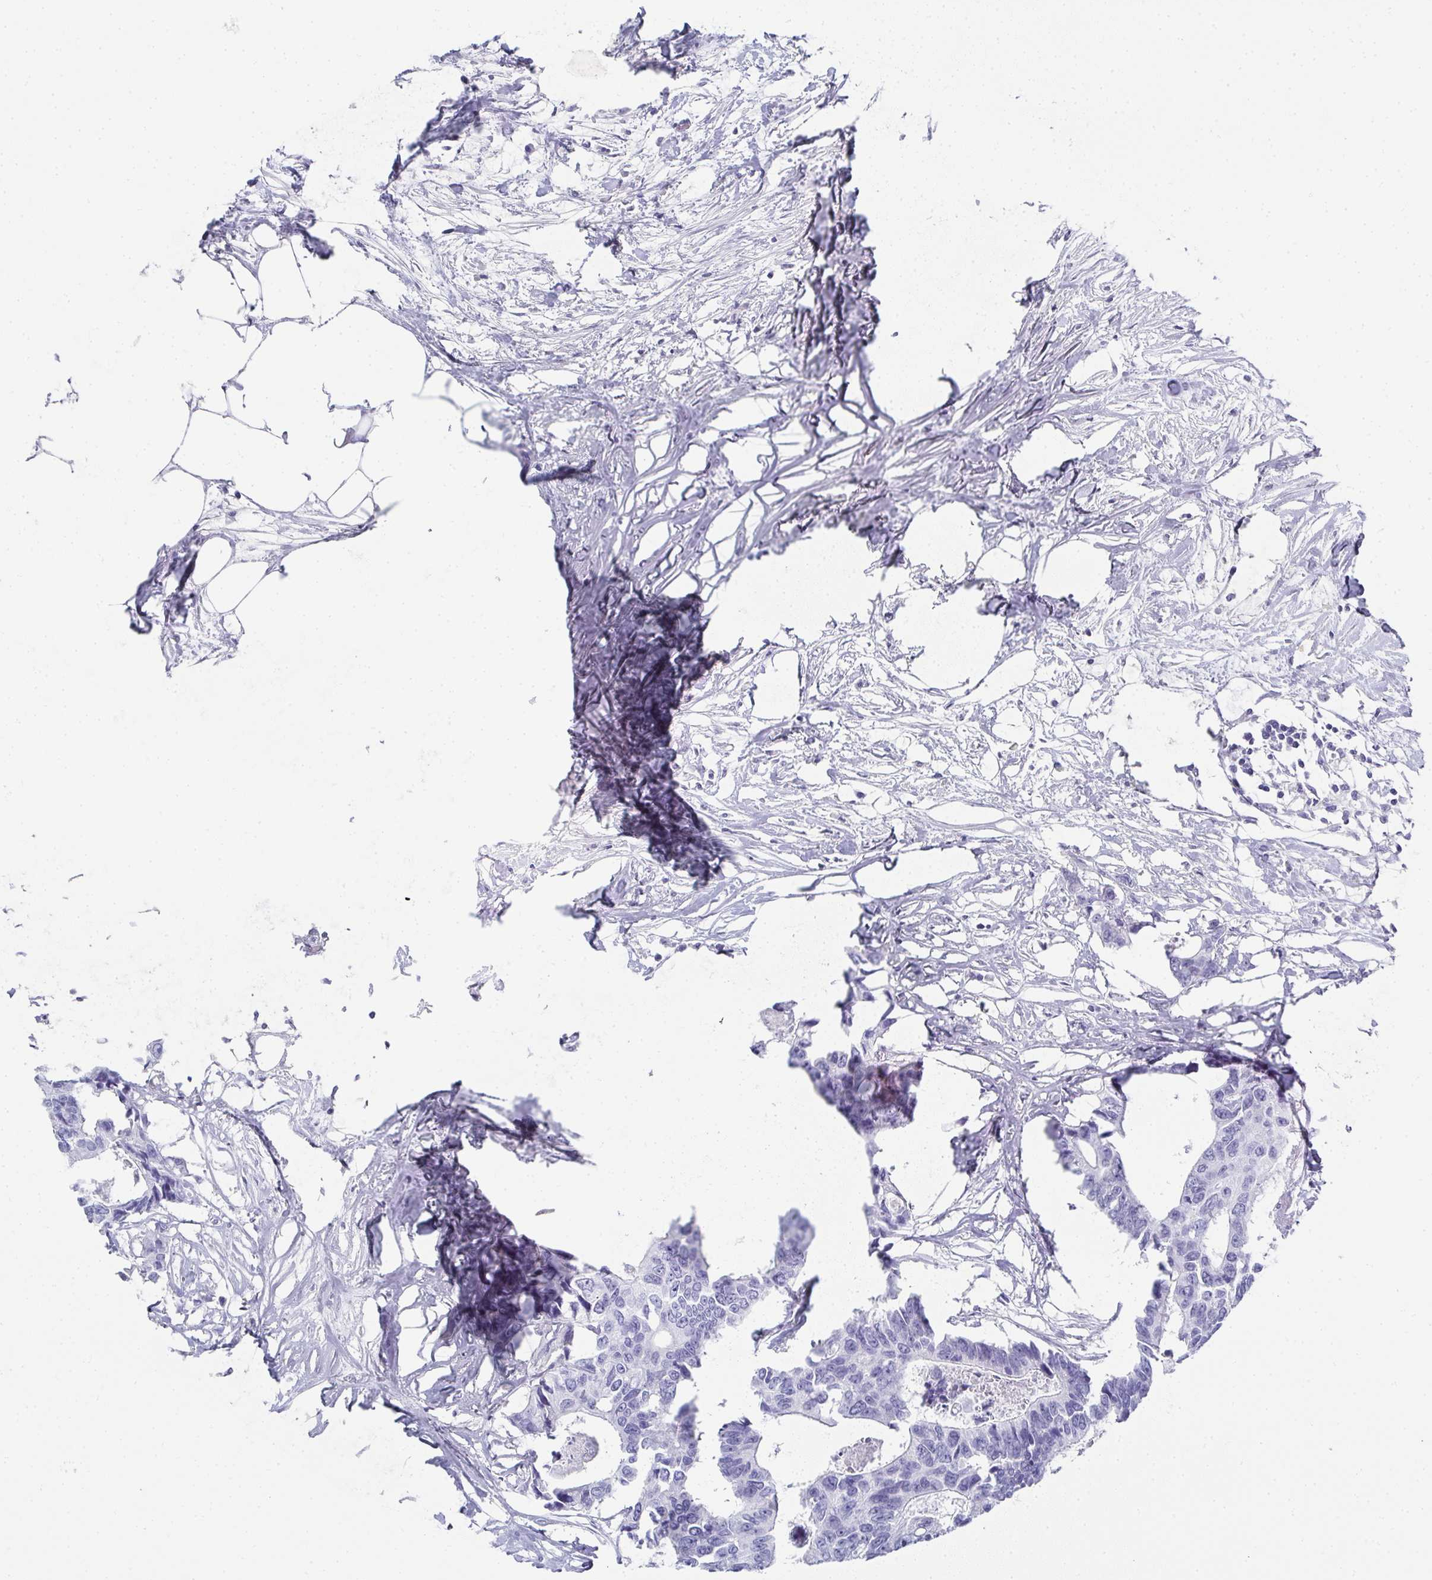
{"staining": {"intensity": "negative", "quantity": "none", "location": "none"}, "tissue": "colorectal cancer", "cell_type": "Tumor cells", "image_type": "cancer", "snomed": [{"axis": "morphology", "description": "Adenocarcinoma, NOS"}, {"axis": "topography", "description": "Rectum"}], "caption": "The image displays no staining of tumor cells in adenocarcinoma (colorectal).", "gene": "SYCP1", "patient": {"sex": "male", "age": 57}}